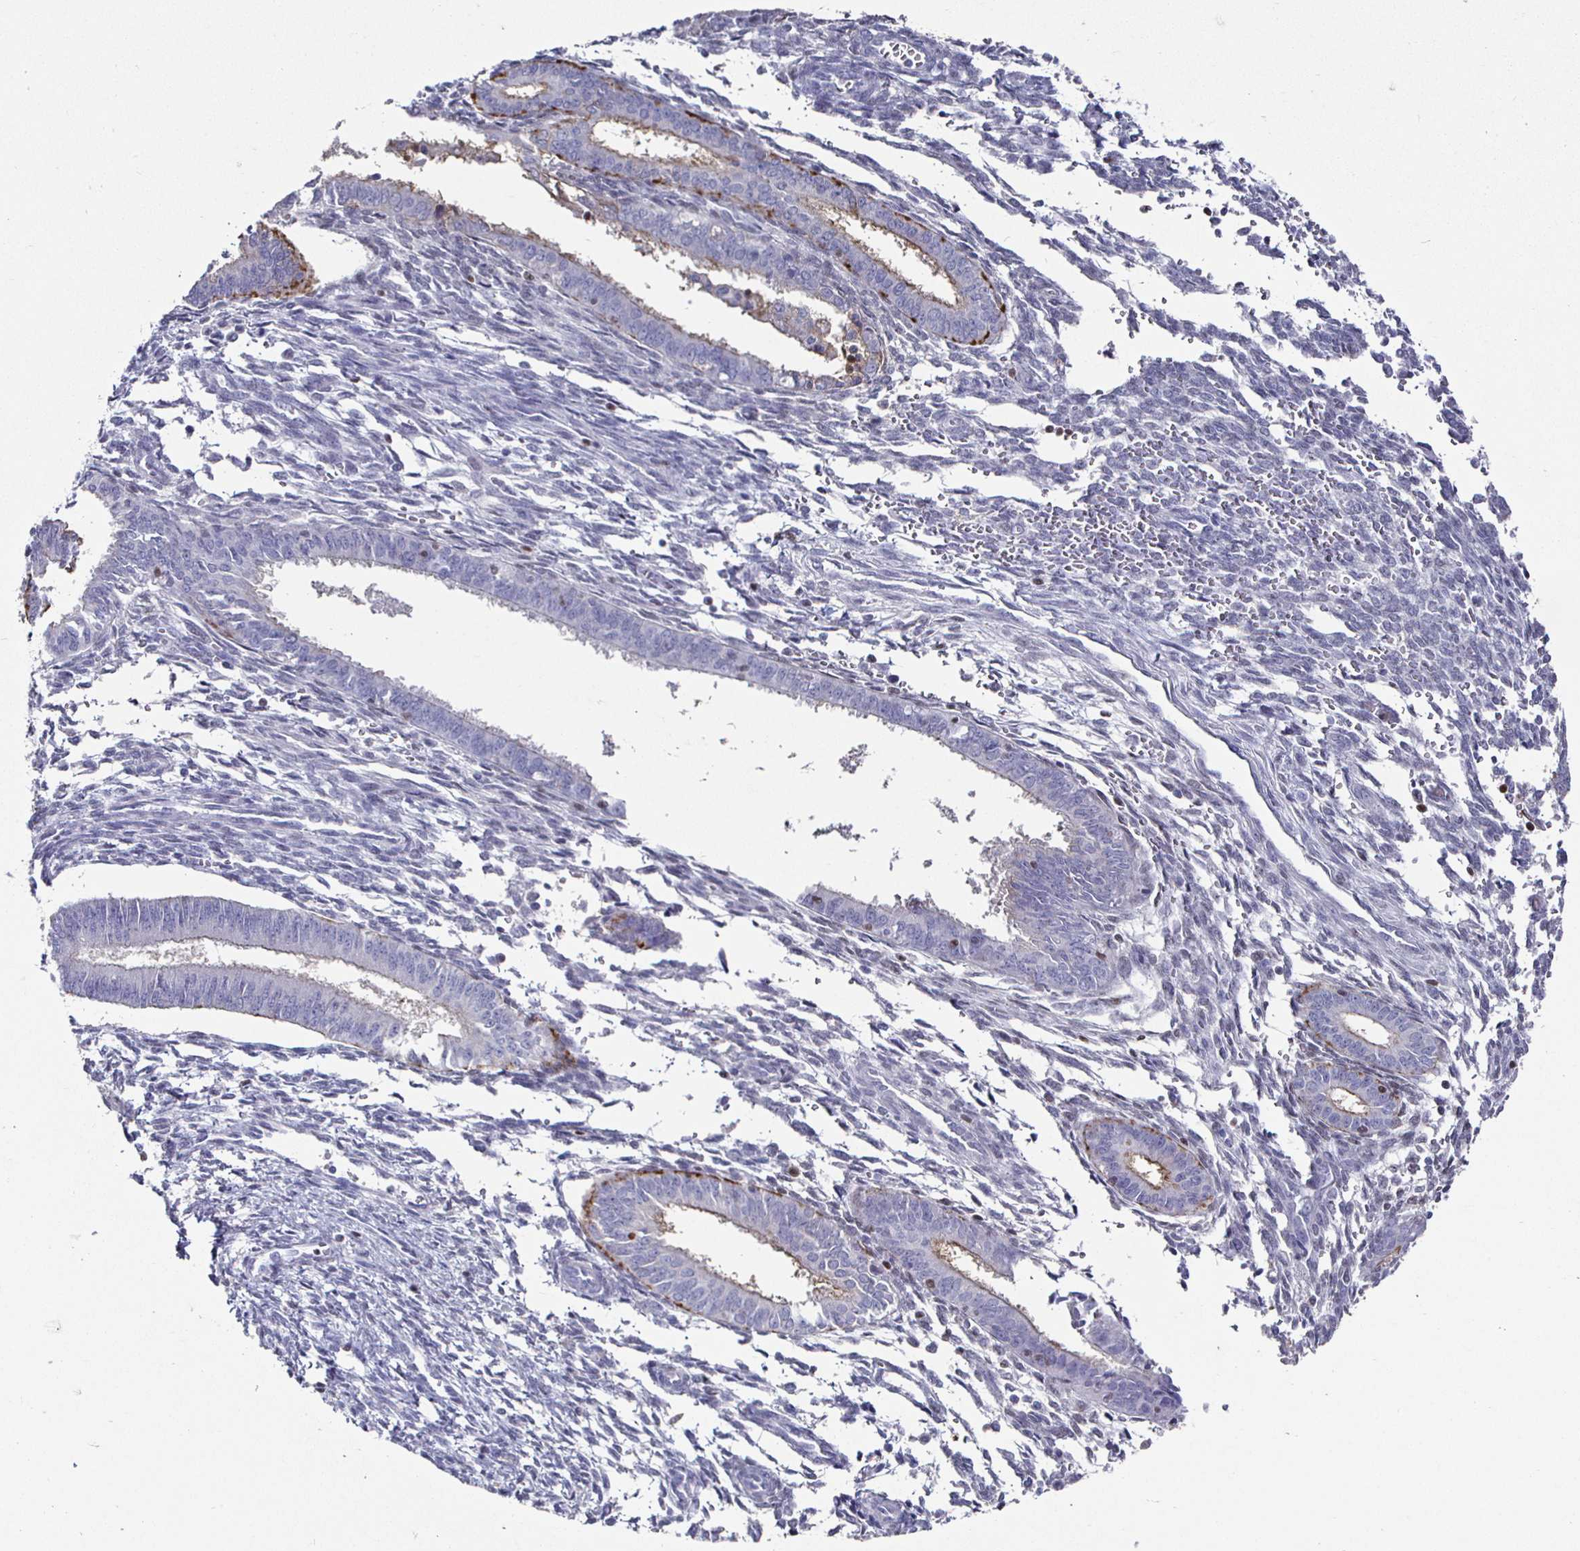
{"staining": {"intensity": "weak", "quantity": "<25%", "location": "cytoplasmic/membranous"}, "tissue": "endometrial cancer", "cell_type": "Tumor cells", "image_type": "cancer", "snomed": [{"axis": "morphology", "description": "Adenocarcinoma, NOS"}, {"axis": "topography", "description": "Endometrium"}], "caption": "Tumor cells are negative for brown protein staining in endometrial adenocarcinoma. (DAB IHC visualized using brightfield microscopy, high magnification).", "gene": "RUNX2", "patient": {"sex": "female", "age": 50}}